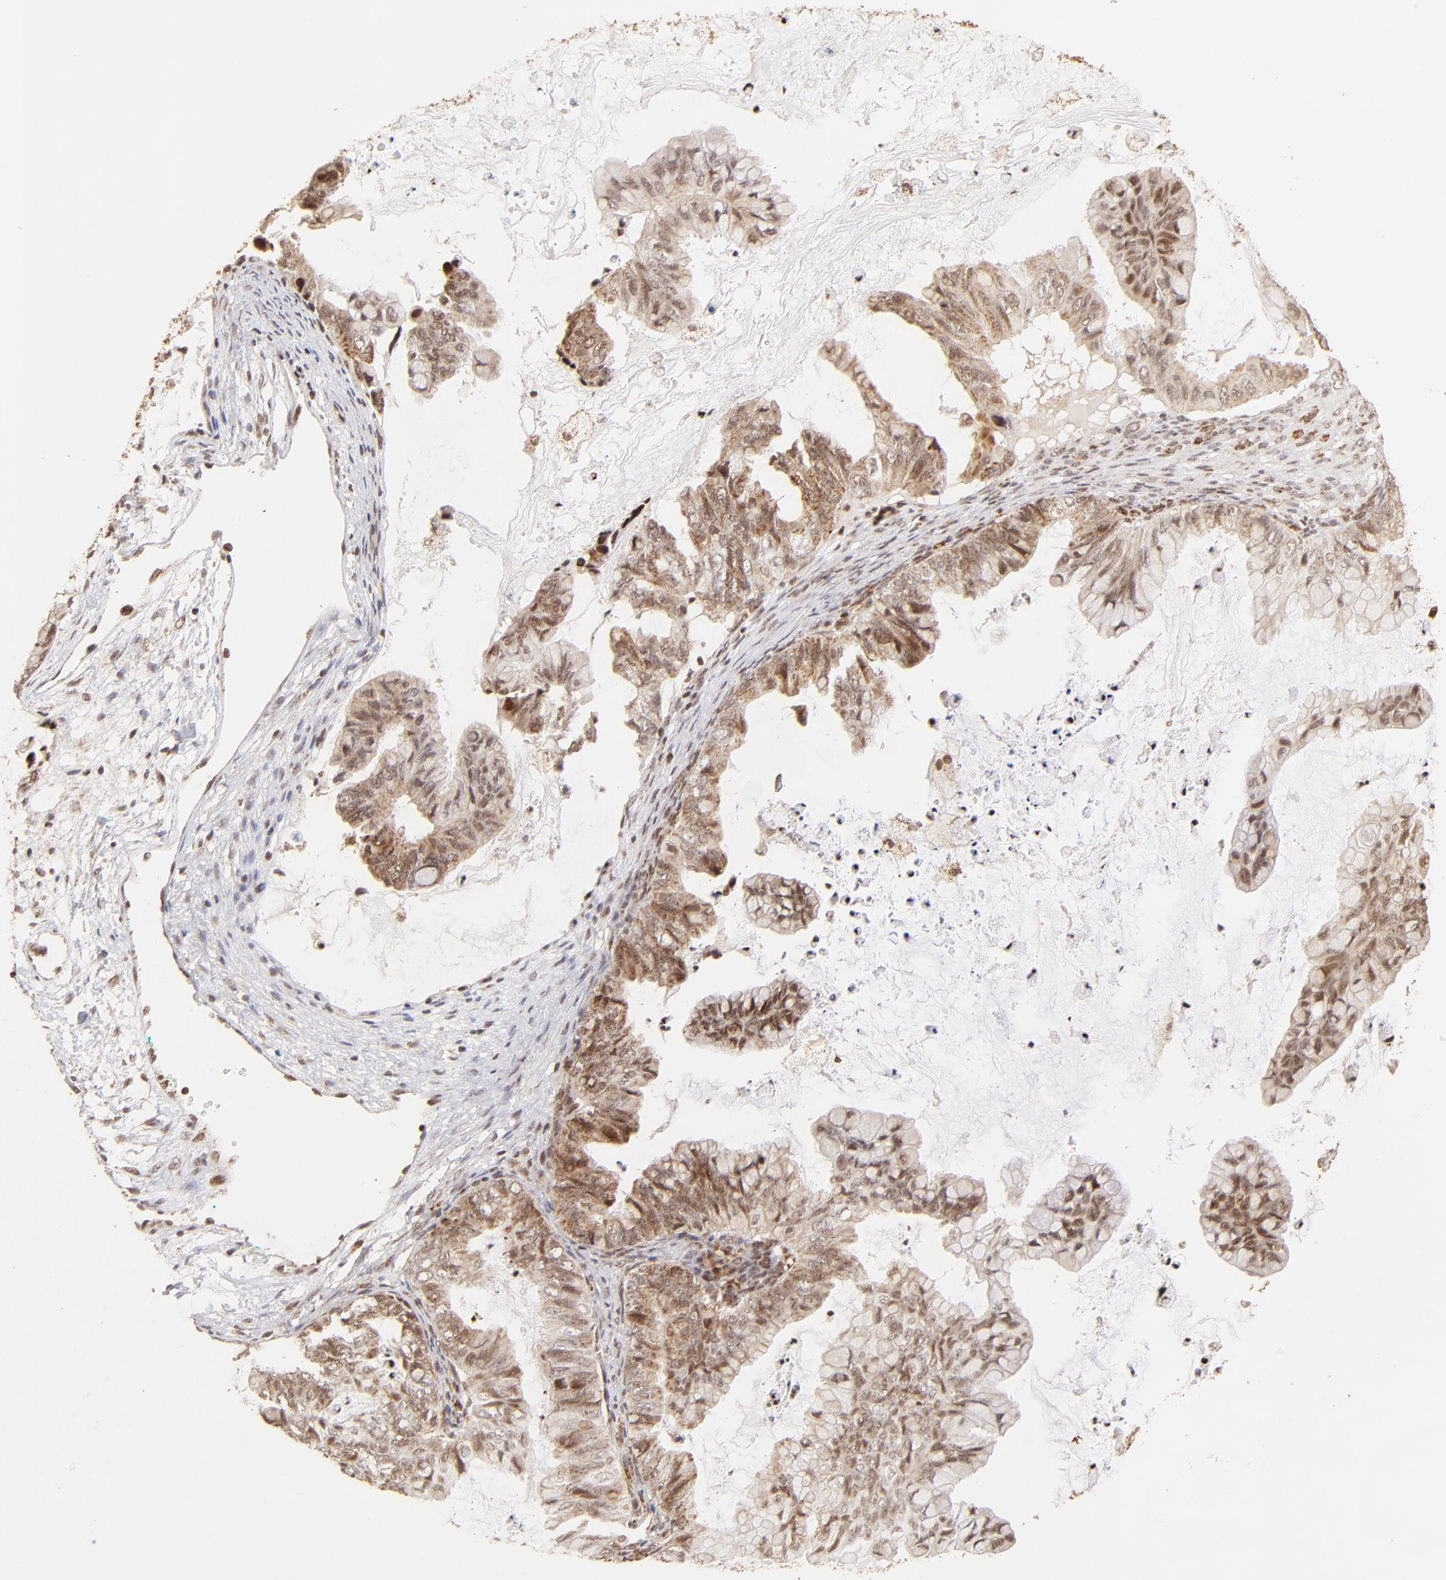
{"staining": {"intensity": "strong", "quantity": ">75%", "location": "cytoplasmic/membranous"}, "tissue": "ovarian cancer", "cell_type": "Tumor cells", "image_type": "cancer", "snomed": [{"axis": "morphology", "description": "Cystadenocarcinoma, mucinous, NOS"}, {"axis": "topography", "description": "Ovary"}], "caption": "Brown immunohistochemical staining in ovarian mucinous cystadenocarcinoma displays strong cytoplasmic/membranous expression in approximately >75% of tumor cells.", "gene": "MED15", "patient": {"sex": "female", "age": 36}}